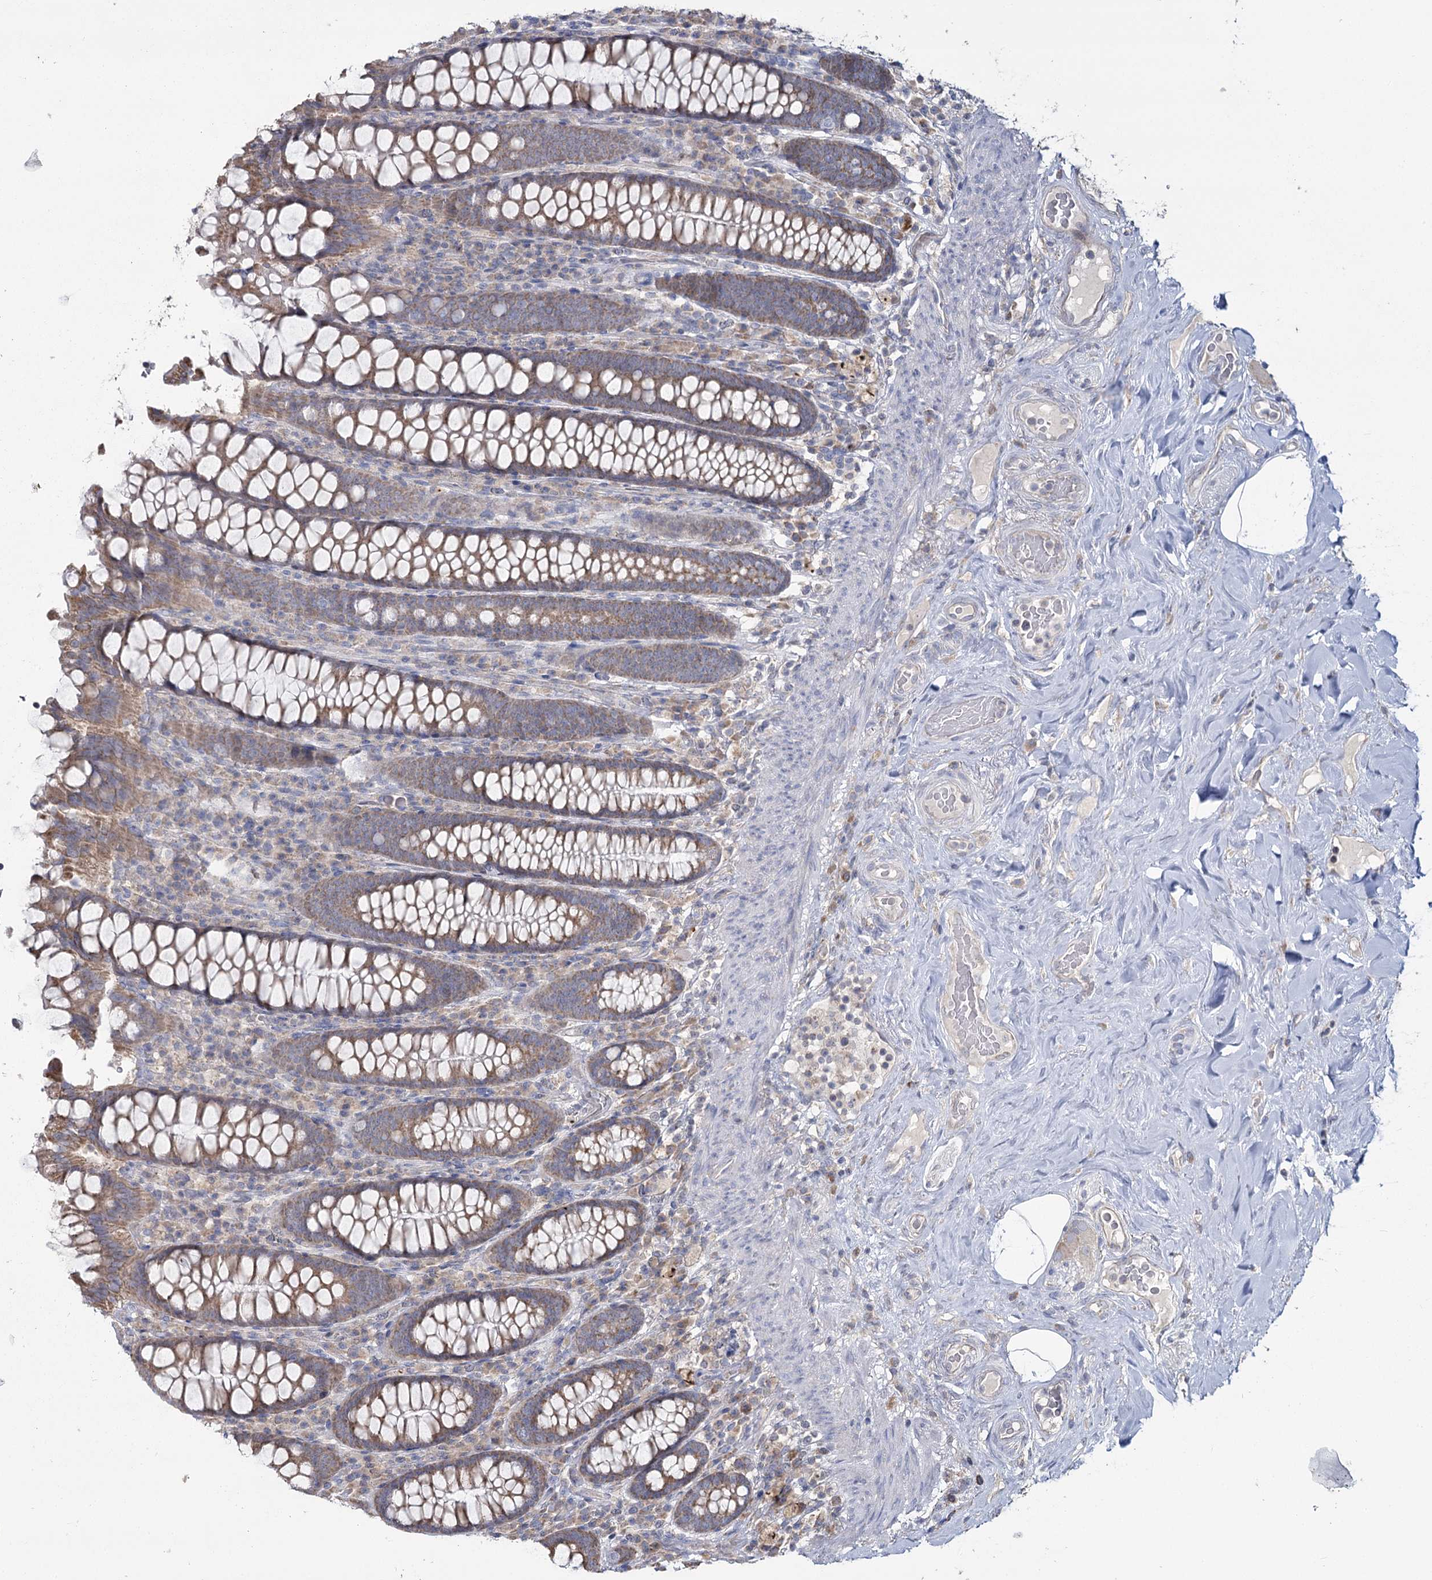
{"staining": {"intensity": "negative", "quantity": "none", "location": "none"}, "tissue": "colon", "cell_type": "Endothelial cells", "image_type": "normal", "snomed": [{"axis": "morphology", "description": "Normal tissue, NOS"}, {"axis": "topography", "description": "Colon"}], "caption": "Immunohistochemical staining of normal colon shows no significant positivity in endothelial cells.", "gene": "ACOX2", "patient": {"sex": "female", "age": 79}}